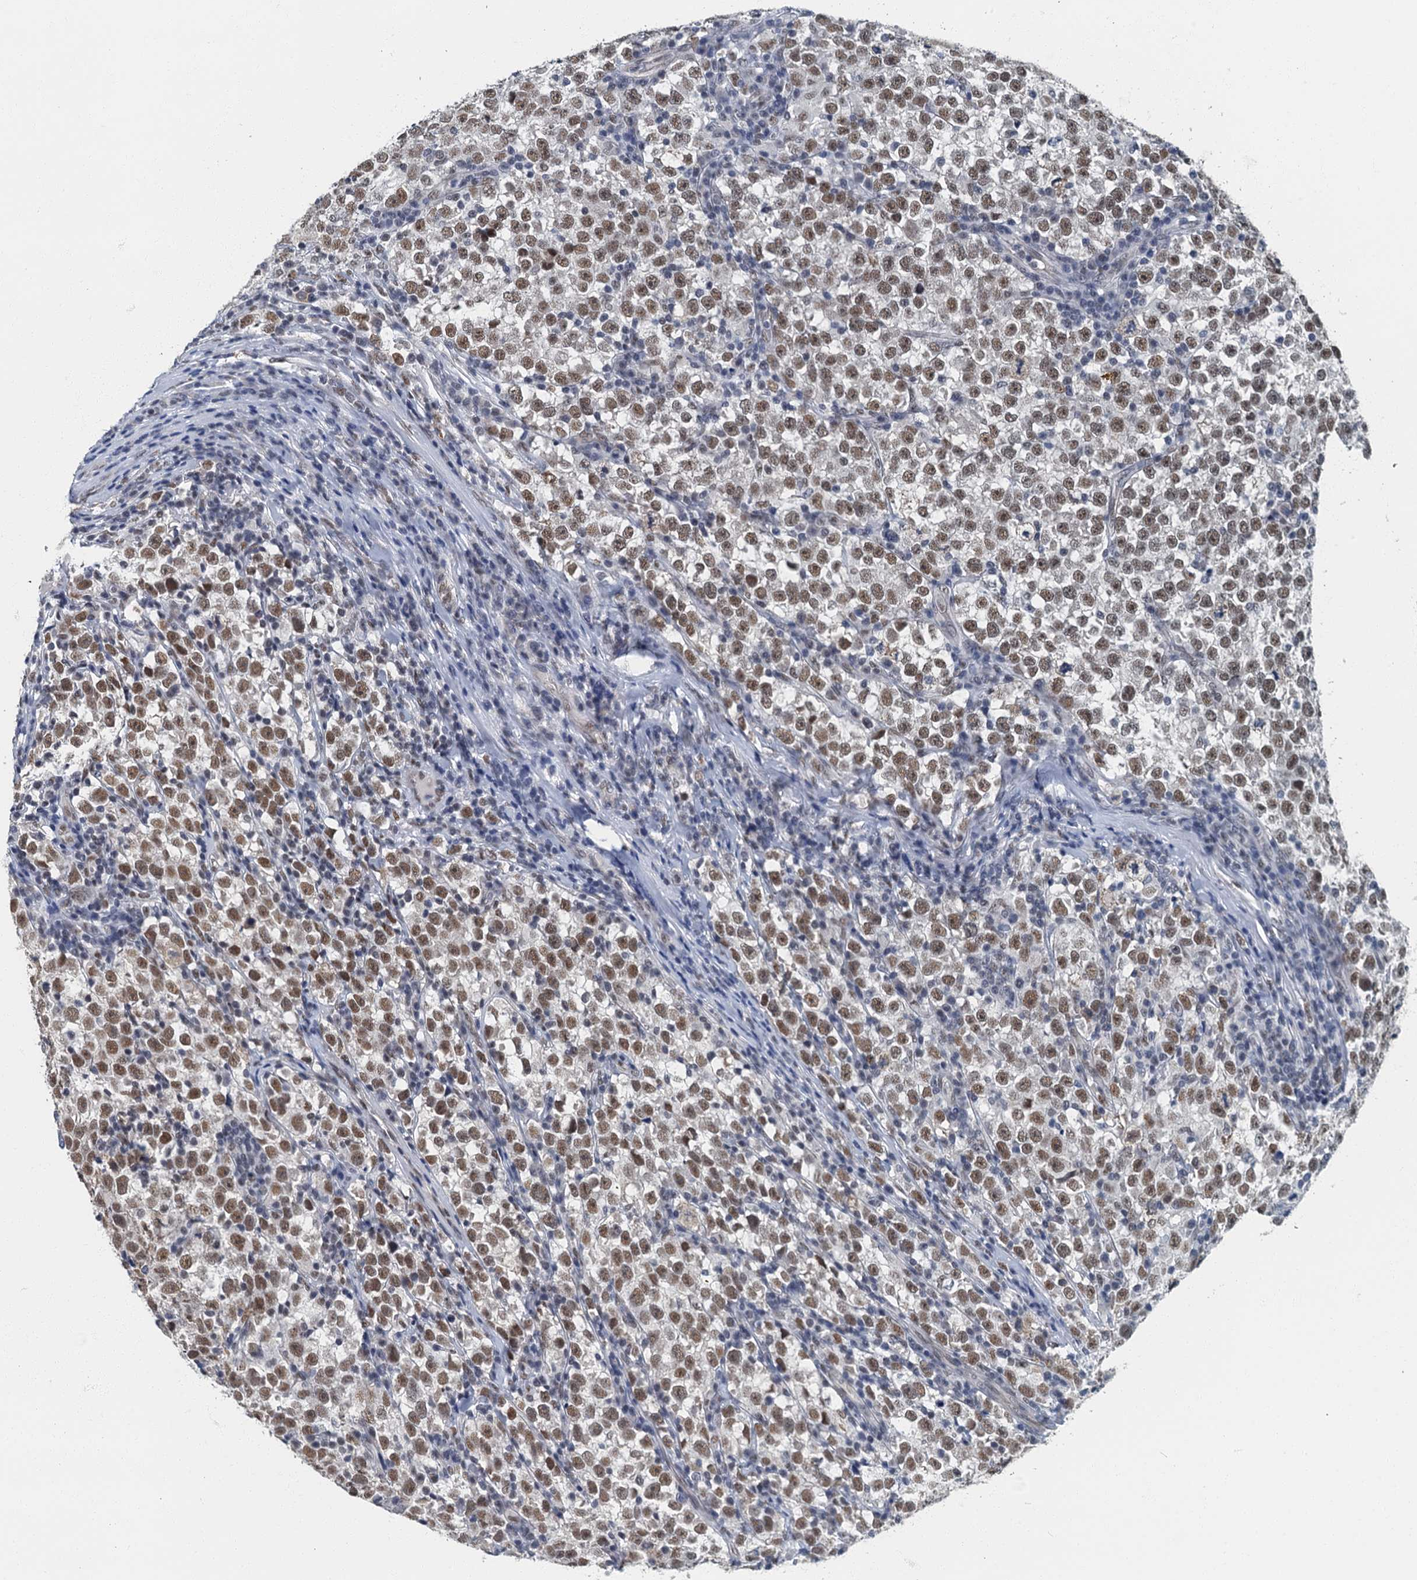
{"staining": {"intensity": "moderate", "quantity": ">75%", "location": "nuclear"}, "tissue": "testis cancer", "cell_type": "Tumor cells", "image_type": "cancer", "snomed": [{"axis": "morphology", "description": "Normal tissue, NOS"}, {"axis": "morphology", "description": "Seminoma, NOS"}, {"axis": "topography", "description": "Testis"}], "caption": "This image demonstrates immunohistochemistry staining of testis cancer (seminoma), with medium moderate nuclear expression in approximately >75% of tumor cells.", "gene": "GADL1", "patient": {"sex": "male", "age": 43}}